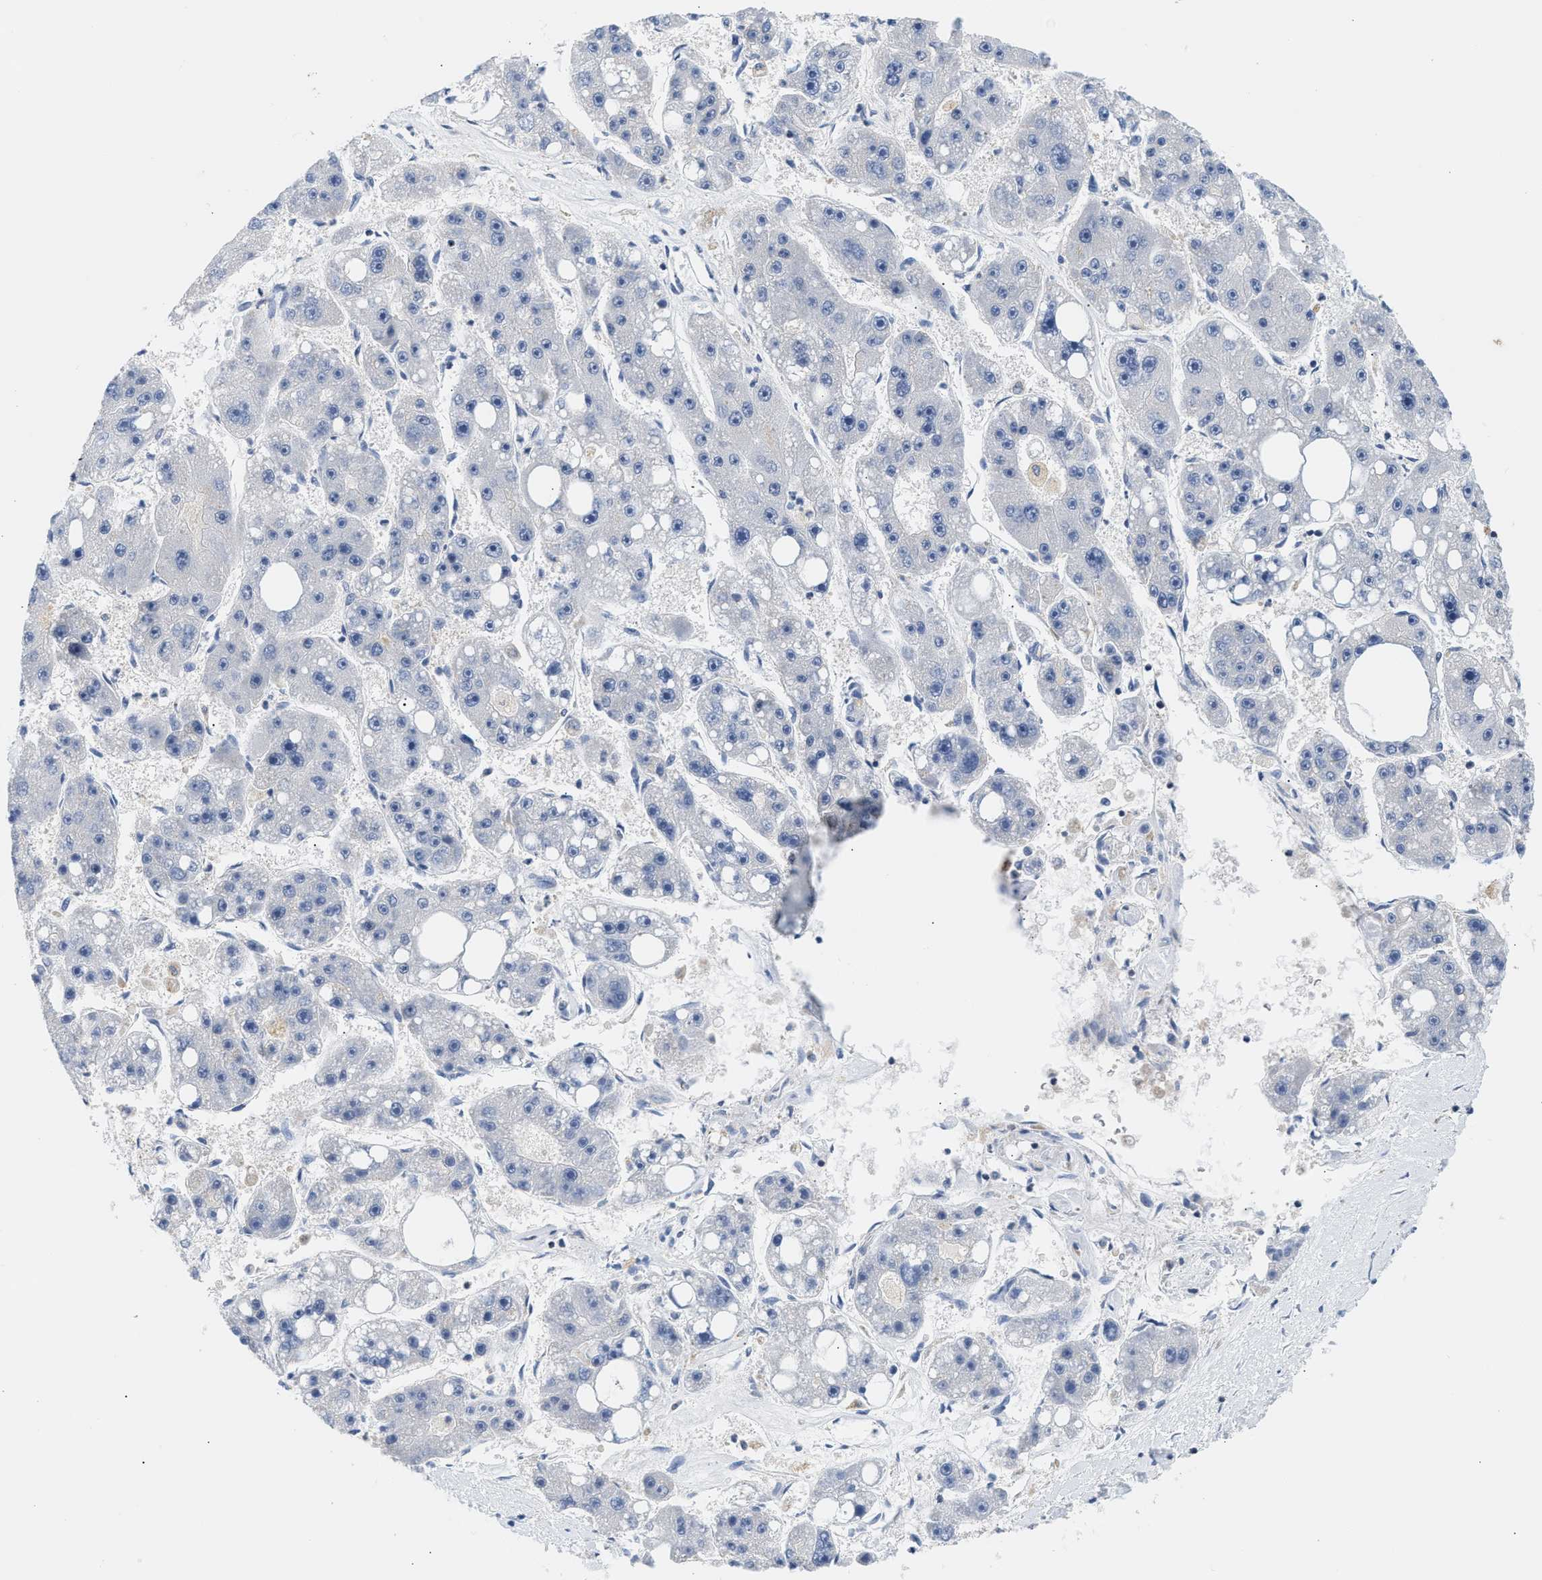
{"staining": {"intensity": "negative", "quantity": "none", "location": "none"}, "tissue": "liver cancer", "cell_type": "Tumor cells", "image_type": "cancer", "snomed": [{"axis": "morphology", "description": "Carcinoma, Hepatocellular, NOS"}, {"axis": "topography", "description": "Liver"}], "caption": "Immunohistochemistry of human liver cancer (hepatocellular carcinoma) demonstrates no positivity in tumor cells.", "gene": "PPM1L", "patient": {"sex": "female", "age": 61}}